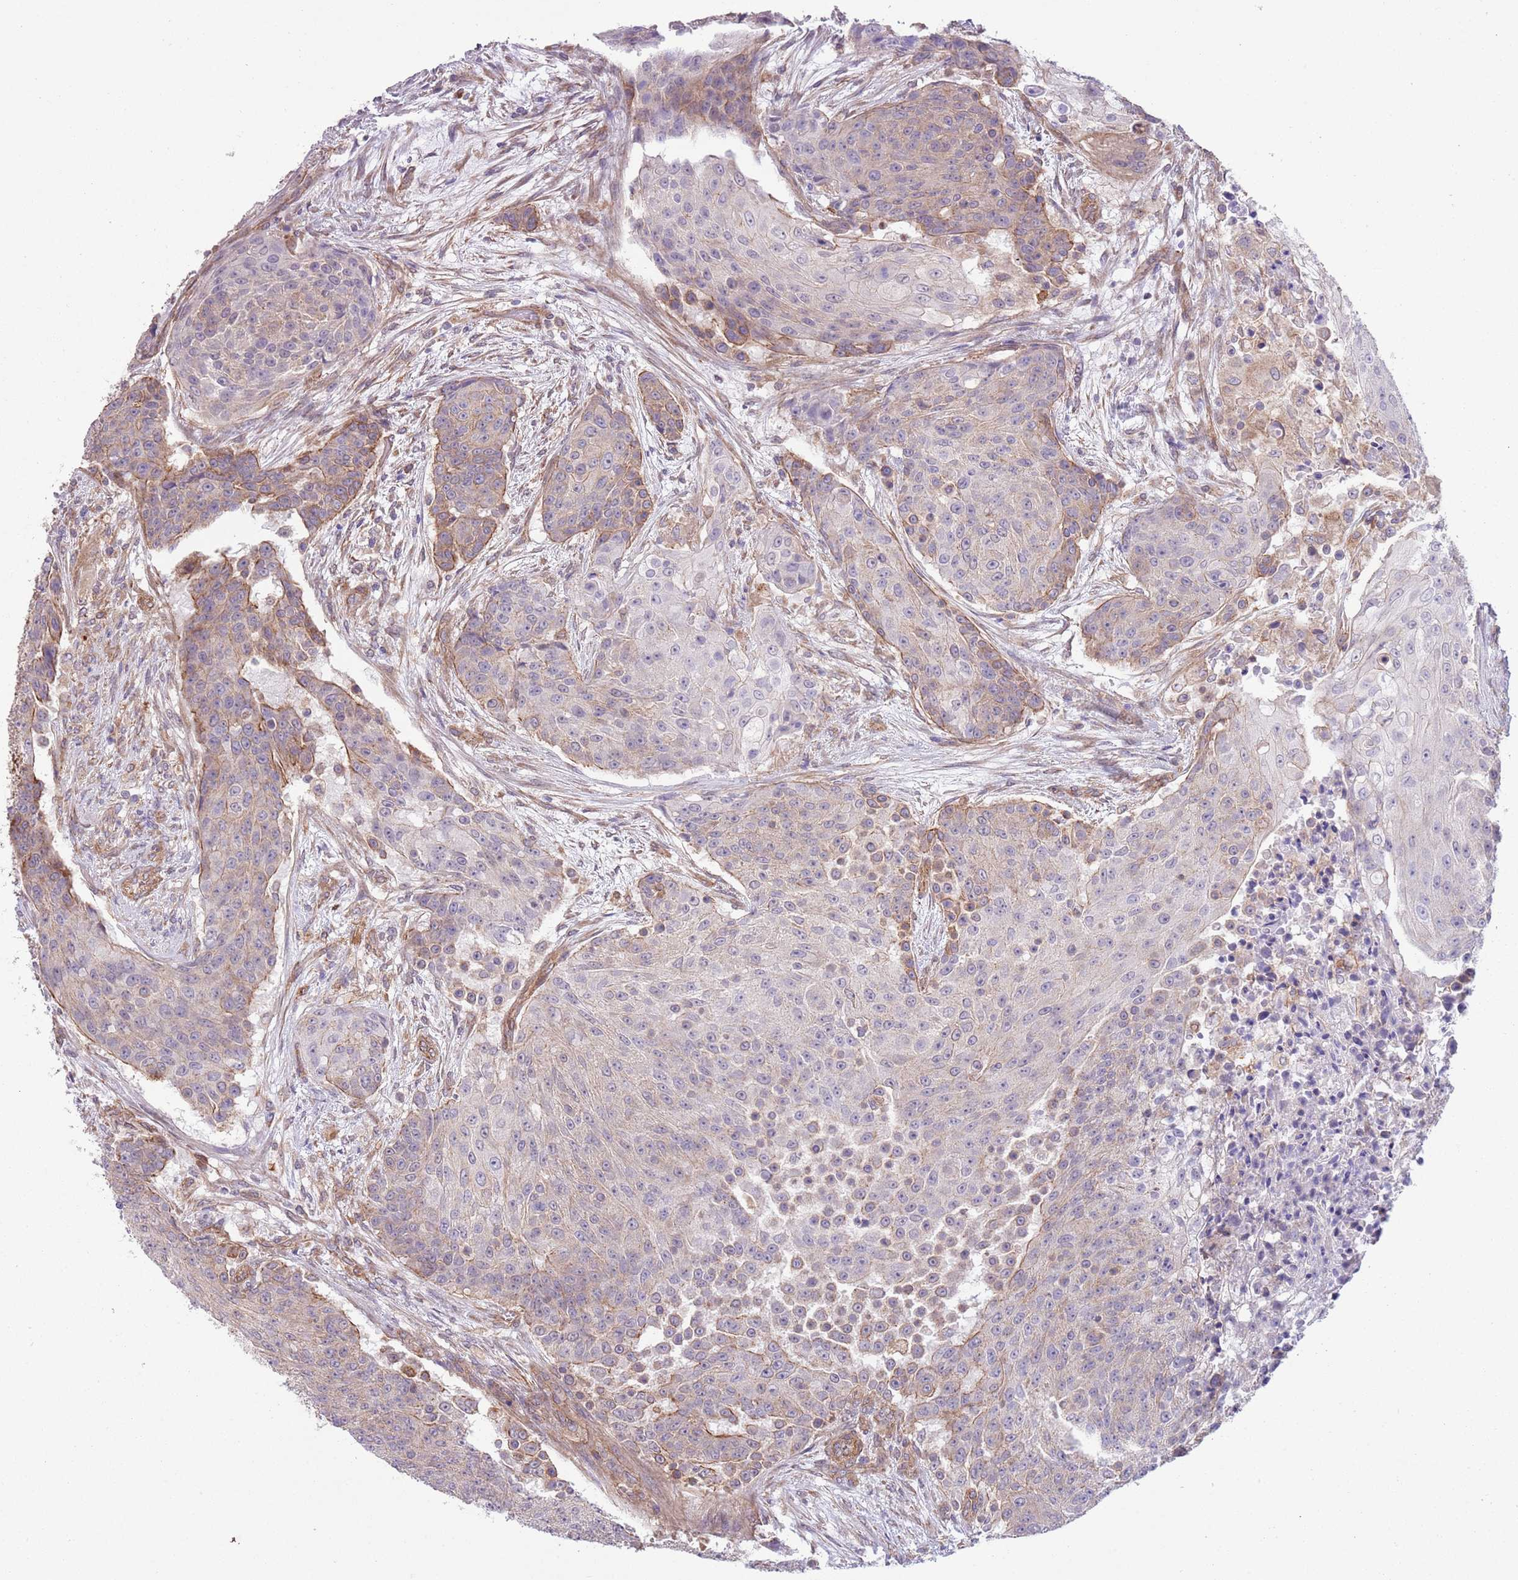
{"staining": {"intensity": "moderate", "quantity": "<25%", "location": "cytoplasmic/membranous"}, "tissue": "urothelial cancer", "cell_type": "Tumor cells", "image_type": "cancer", "snomed": [{"axis": "morphology", "description": "Urothelial carcinoma, High grade"}, {"axis": "topography", "description": "Urinary bladder"}], "caption": "Approximately <25% of tumor cells in urothelial cancer display moderate cytoplasmic/membranous protein positivity as visualized by brown immunohistochemical staining.", "gene": "CREBZF", "patient": {"sex": "female", "age": 63}}